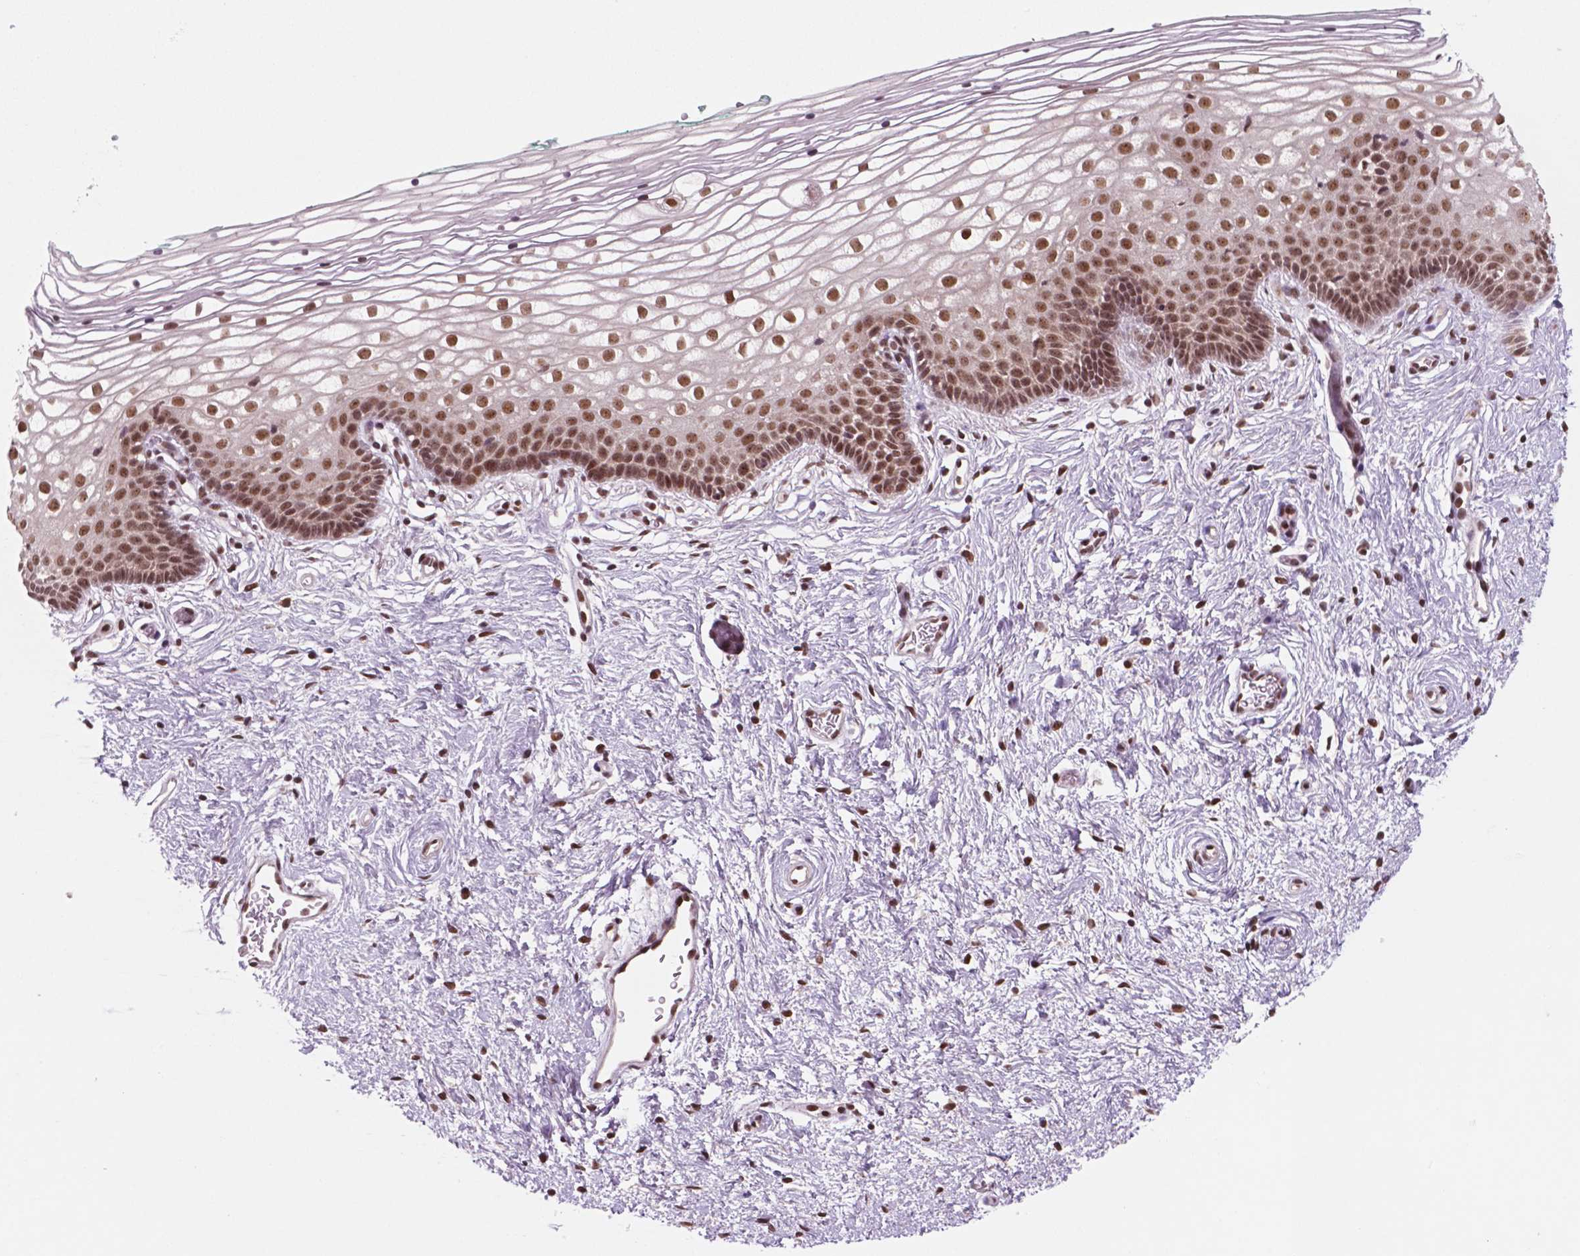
{"staining": {"intensity": "moderate", "quantity": ">75%", "location": "nuclear"}, "tissue": "vagina", "cell_type": "Squamous epithelial cells", "image_type": "normal", "snomed": [{"axis": "morphology", "description": "Normal tissue, NOS"}, {"axis": "topography", "description": "Vagina"}], "caption": "Immunohistochemical staining of benign vagina reveals >75% levels of moderate nuclear protein expression in about >75% of squamous epithelial cells.", "gene": "POLR2E", "patient": {"sex": "female", "age": 36}}